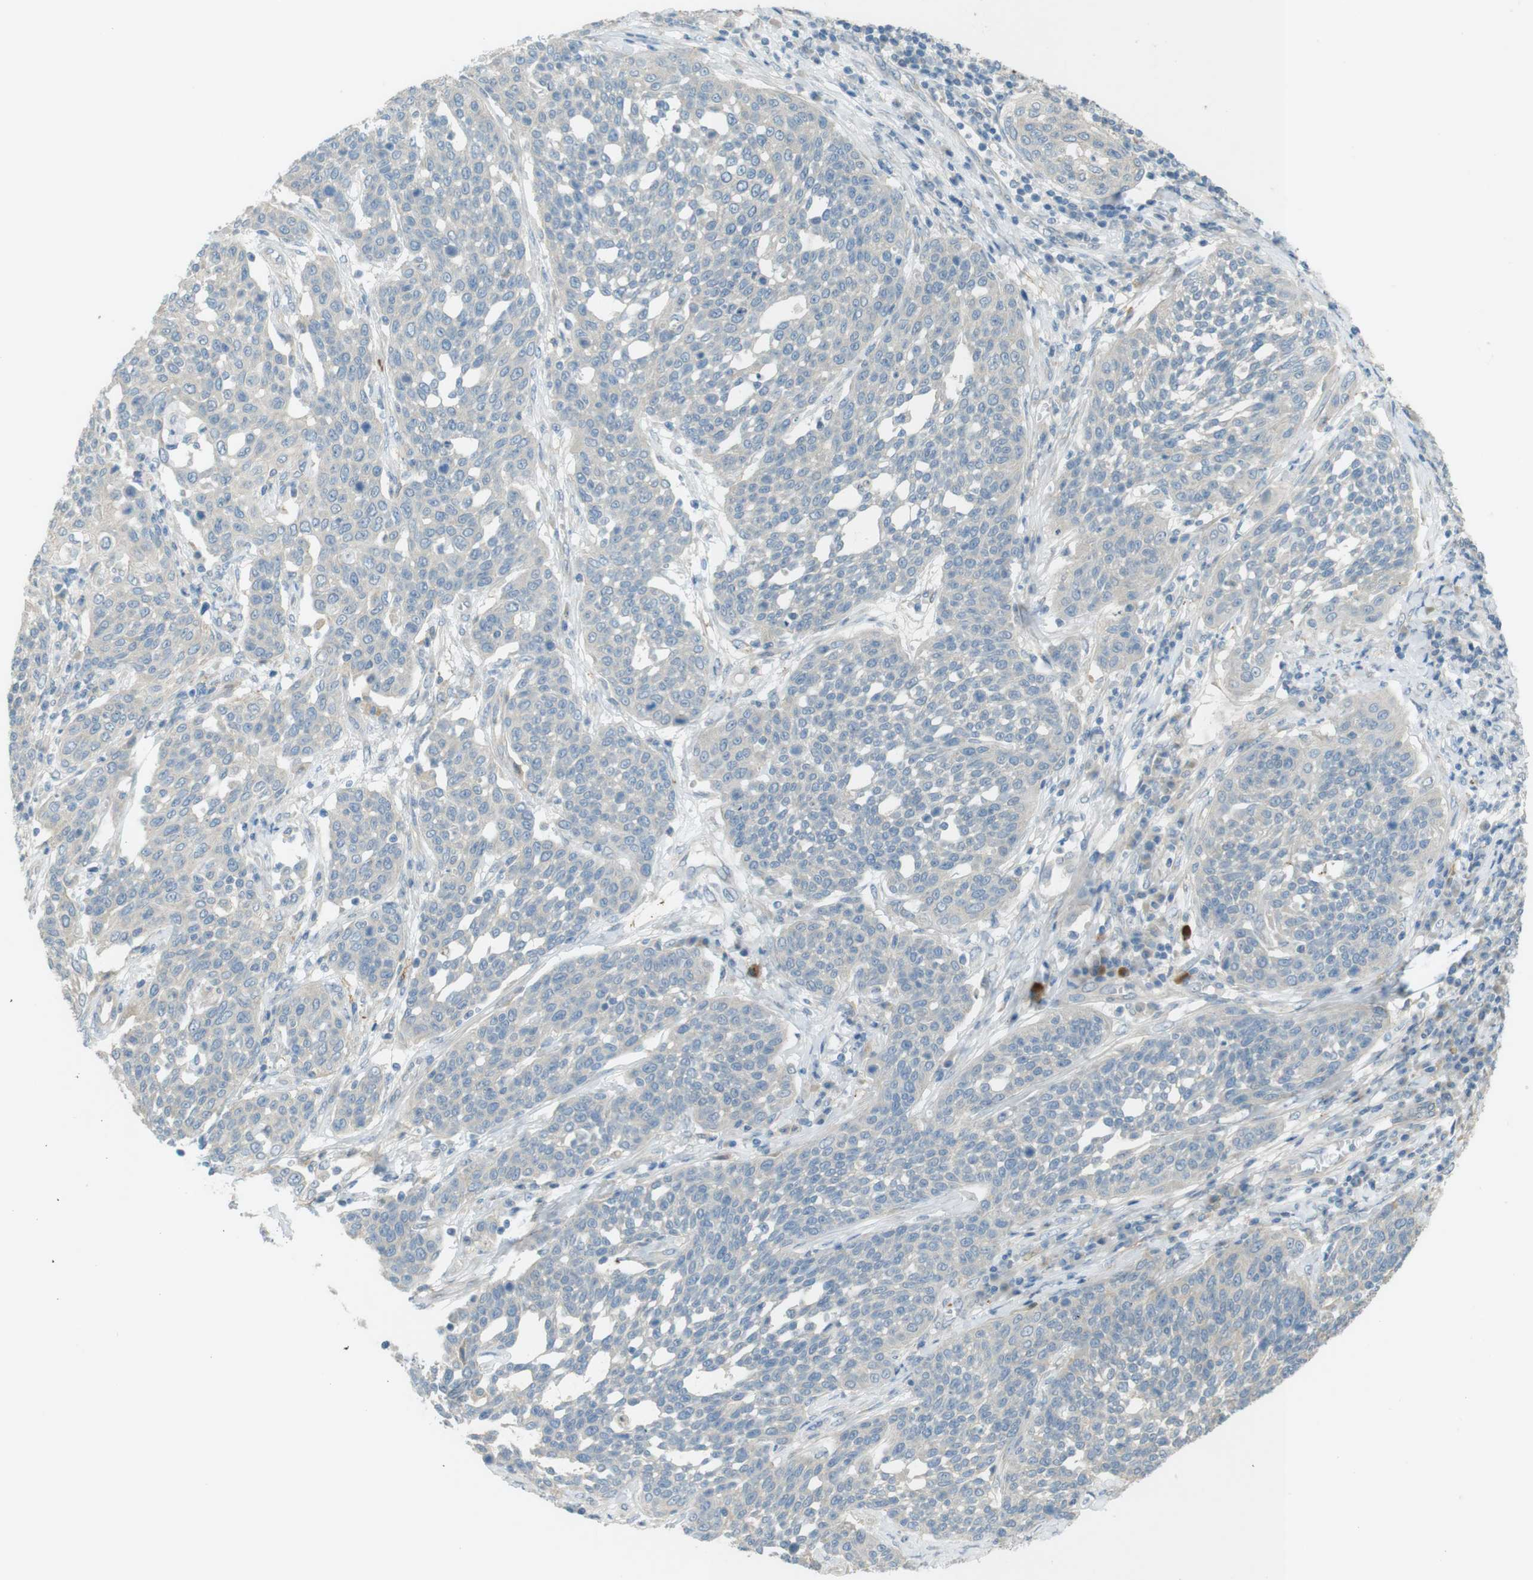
{"staining": {"intensity": "negative", "quantity": "none", "location": "none"}, "tissue": "cervical cancer", "cell_type": "Tumor cells", "image_type": "cancer", "snomed": [{"axis": "morphology", "description": "Squamous cell carcinoma, NOS"}, {"axis": "topography", "description": "Cervix"}], "caption": "Photomicrograph shows no significant protein expression in tumor cells of squamous cell carcinoma (cervical).", "gene": "TMEM41B", "patient": {"sex": "female", "age": 34}}